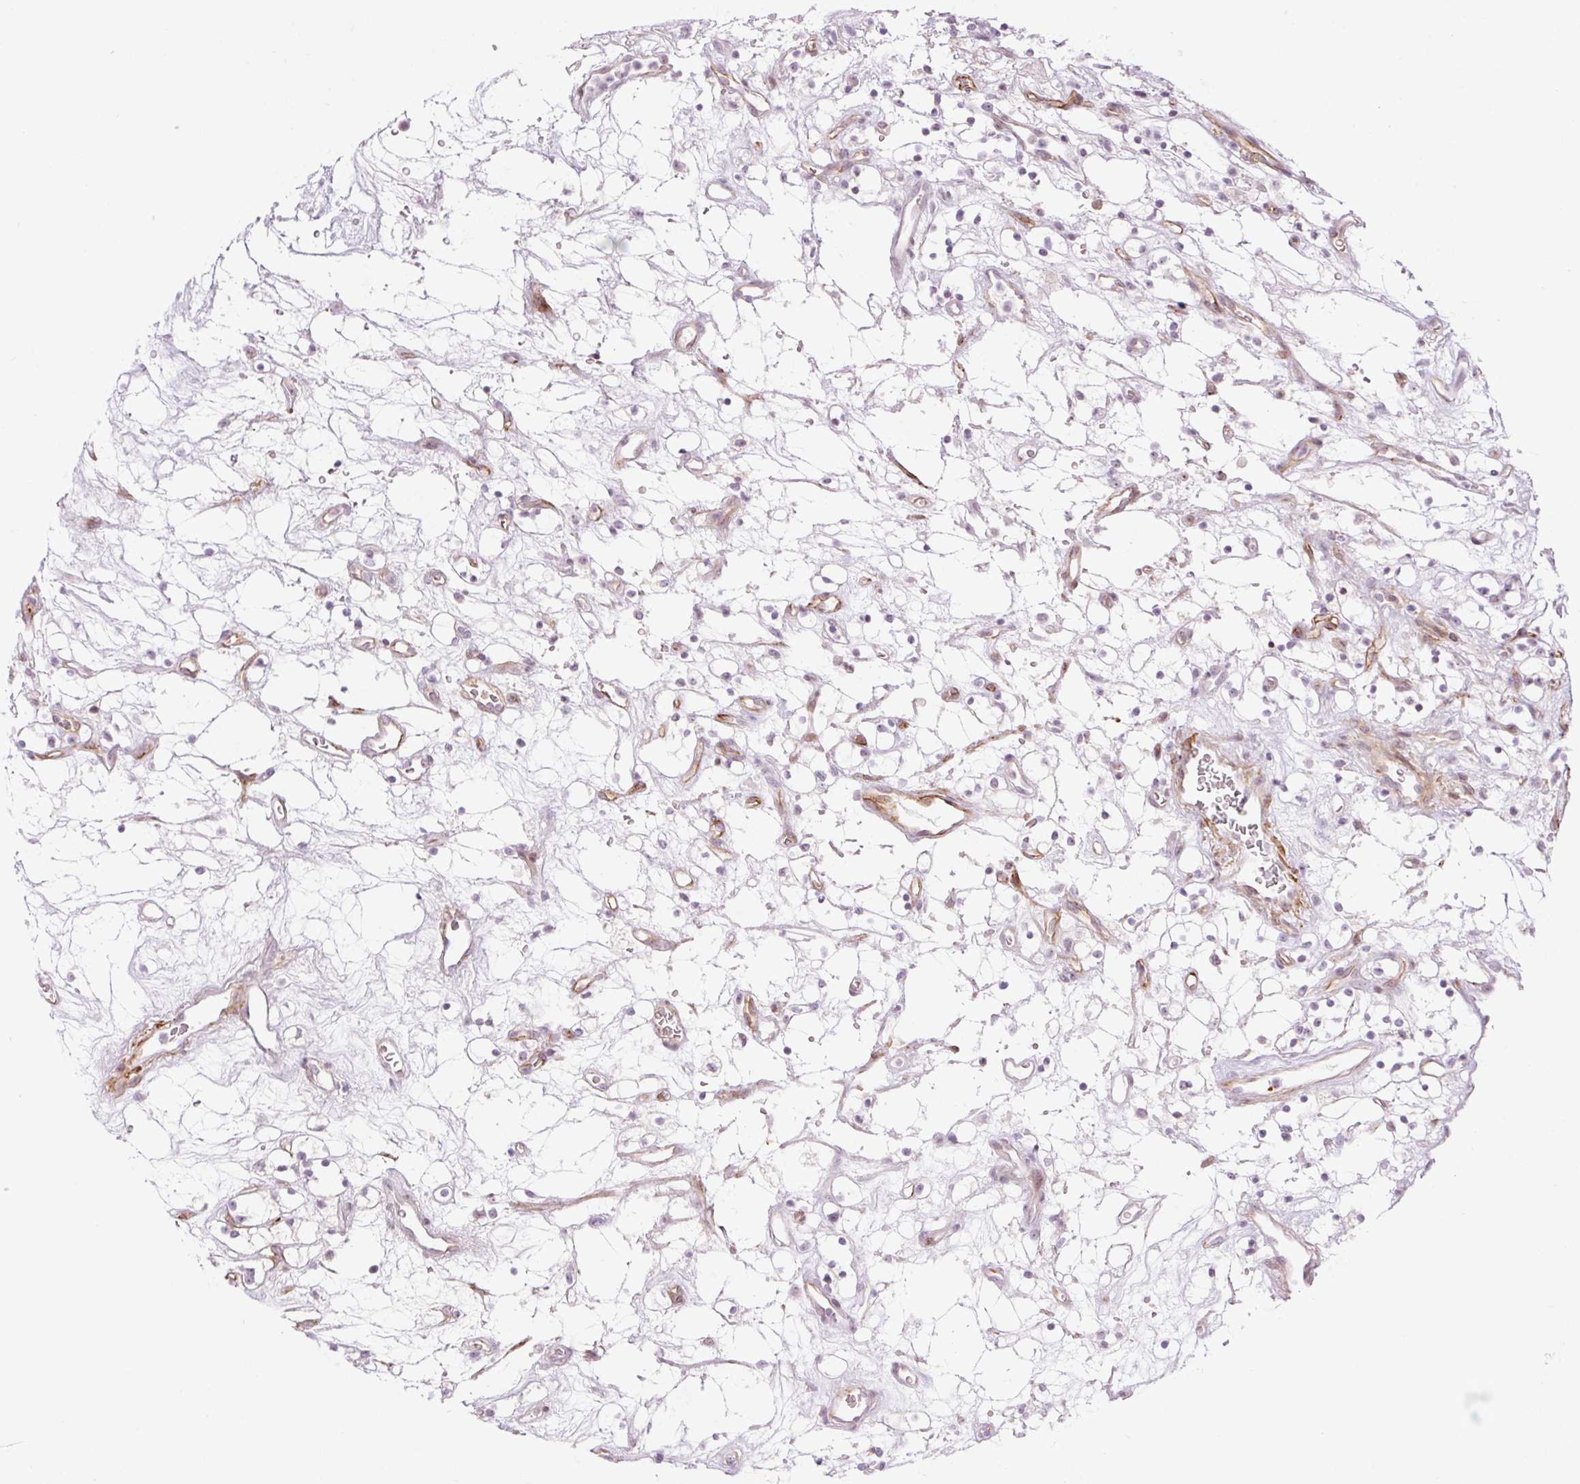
{"staining": {"intensity": "negative", "quantity": "none", "location": "none"}, "tissue": "renal cancer", "cell_type": "Tumor cells", "image_type": "cancer", "snomed": [{"axis": "morphology", "description": "Adenocarcinoma, NOS"}, {"axis": "topography", "description": "Kidney"}], "caption": "High power microscopy photomicrograph of an IHC photomicrograph of adenocarcinoma (renal), revealing no significant positivity in tumor cells. (Stains: DAB immunohistochemistry with hematoxylin counter stain, Microscopy: brightfield microscopy at high magnification).", "gene": "ZNF417", "patient": {"sex": "female", "age": 69}}